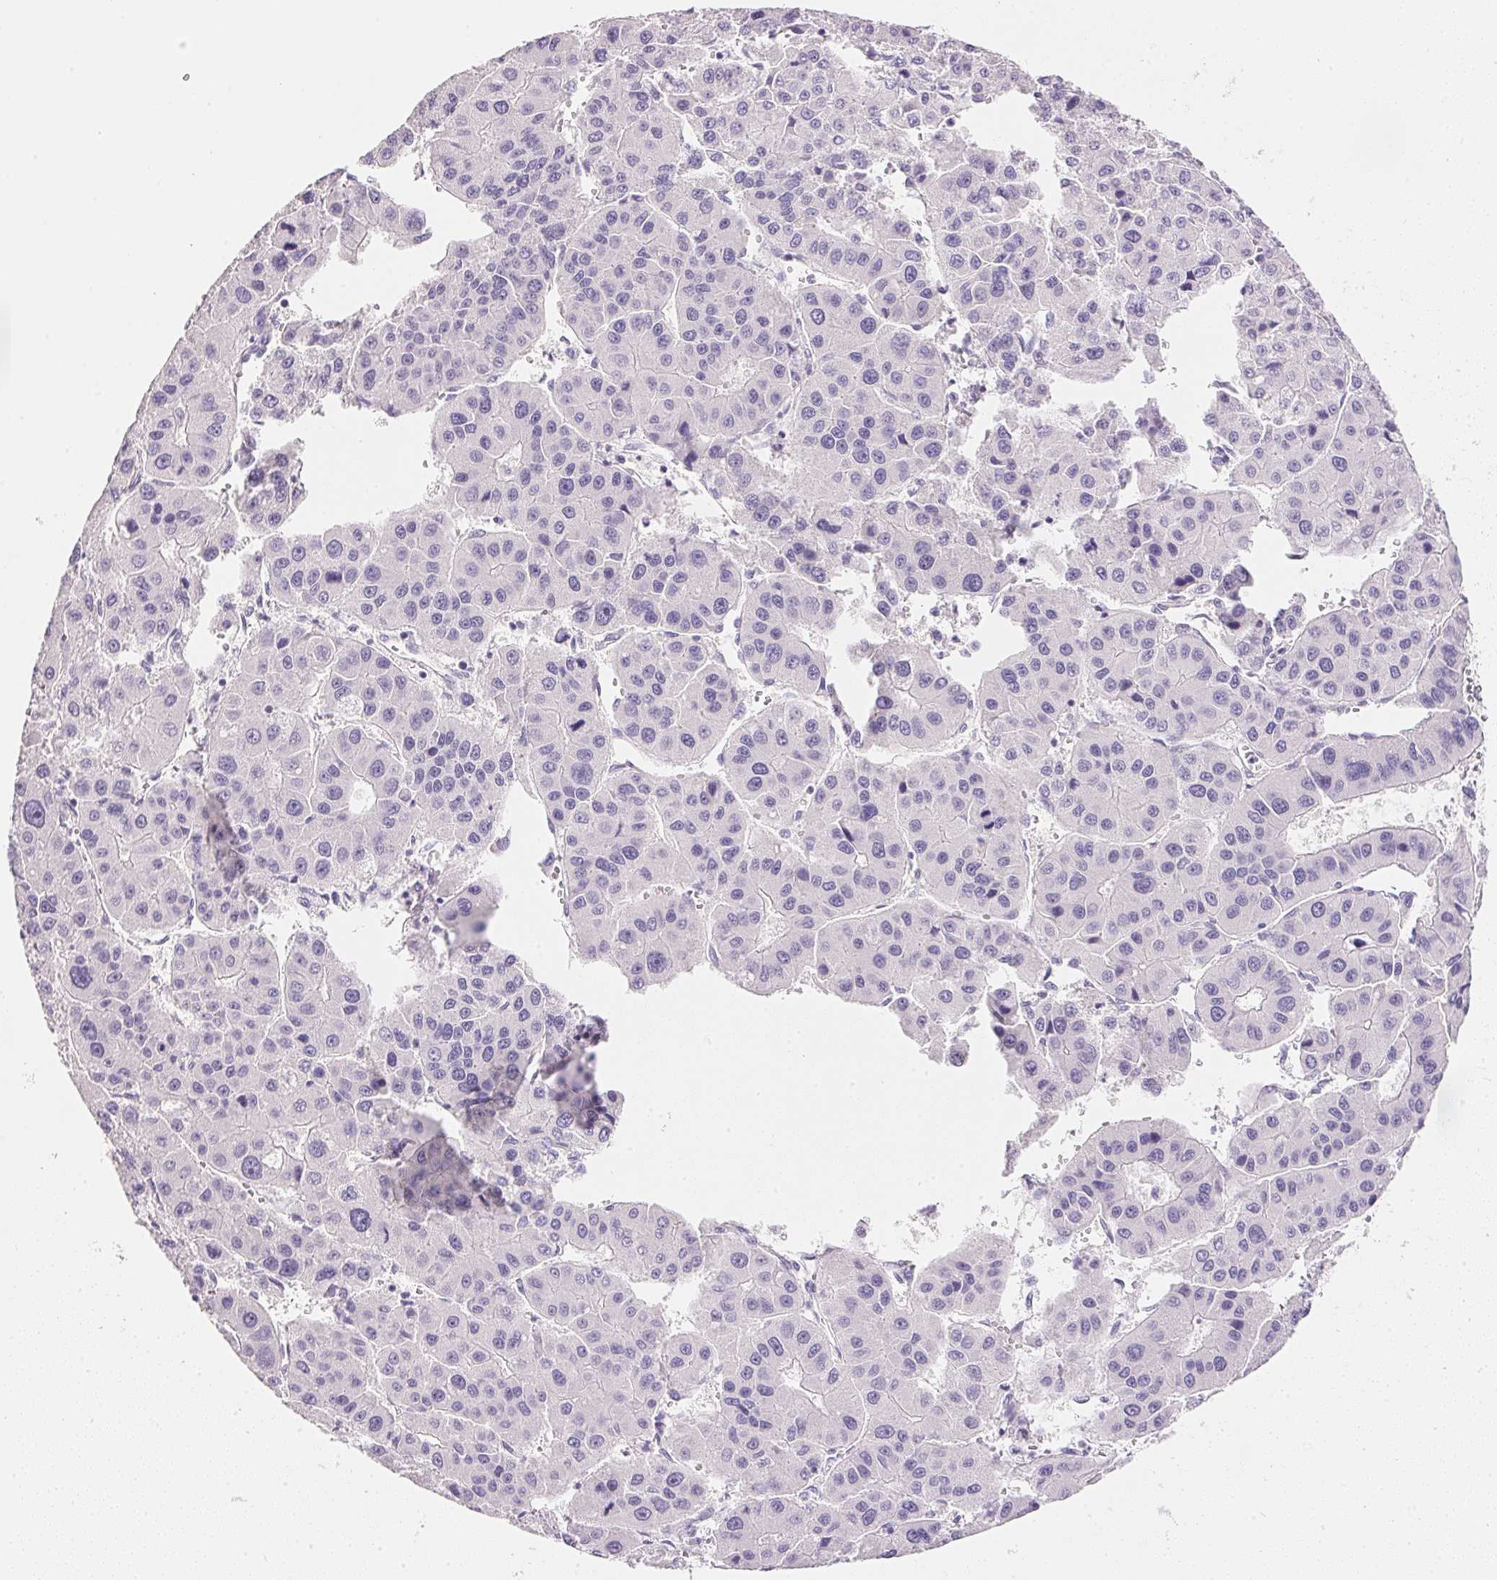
{"staining": {"intensity": "negative", "quantity": "none", "location": "none"}, "tissue": "liver cancer", "cell_type": "Tumor cells", "image_type": "cancer", "snomed": [{"axis": "morphology", "description": "Carcinoma, Hepatocellular, NOS"}, {"axis": "topography", "description": "Liver"}], "caption": "IHC image of neoplastic tissue: human hepatocellular carcinoma (liver) stained with DAB (3,3'-diaminobenzidine) displays no significant protein expression in tumor cells.", "gene": "KCNE2", "patient": {"sex": "male", "age": 73}}